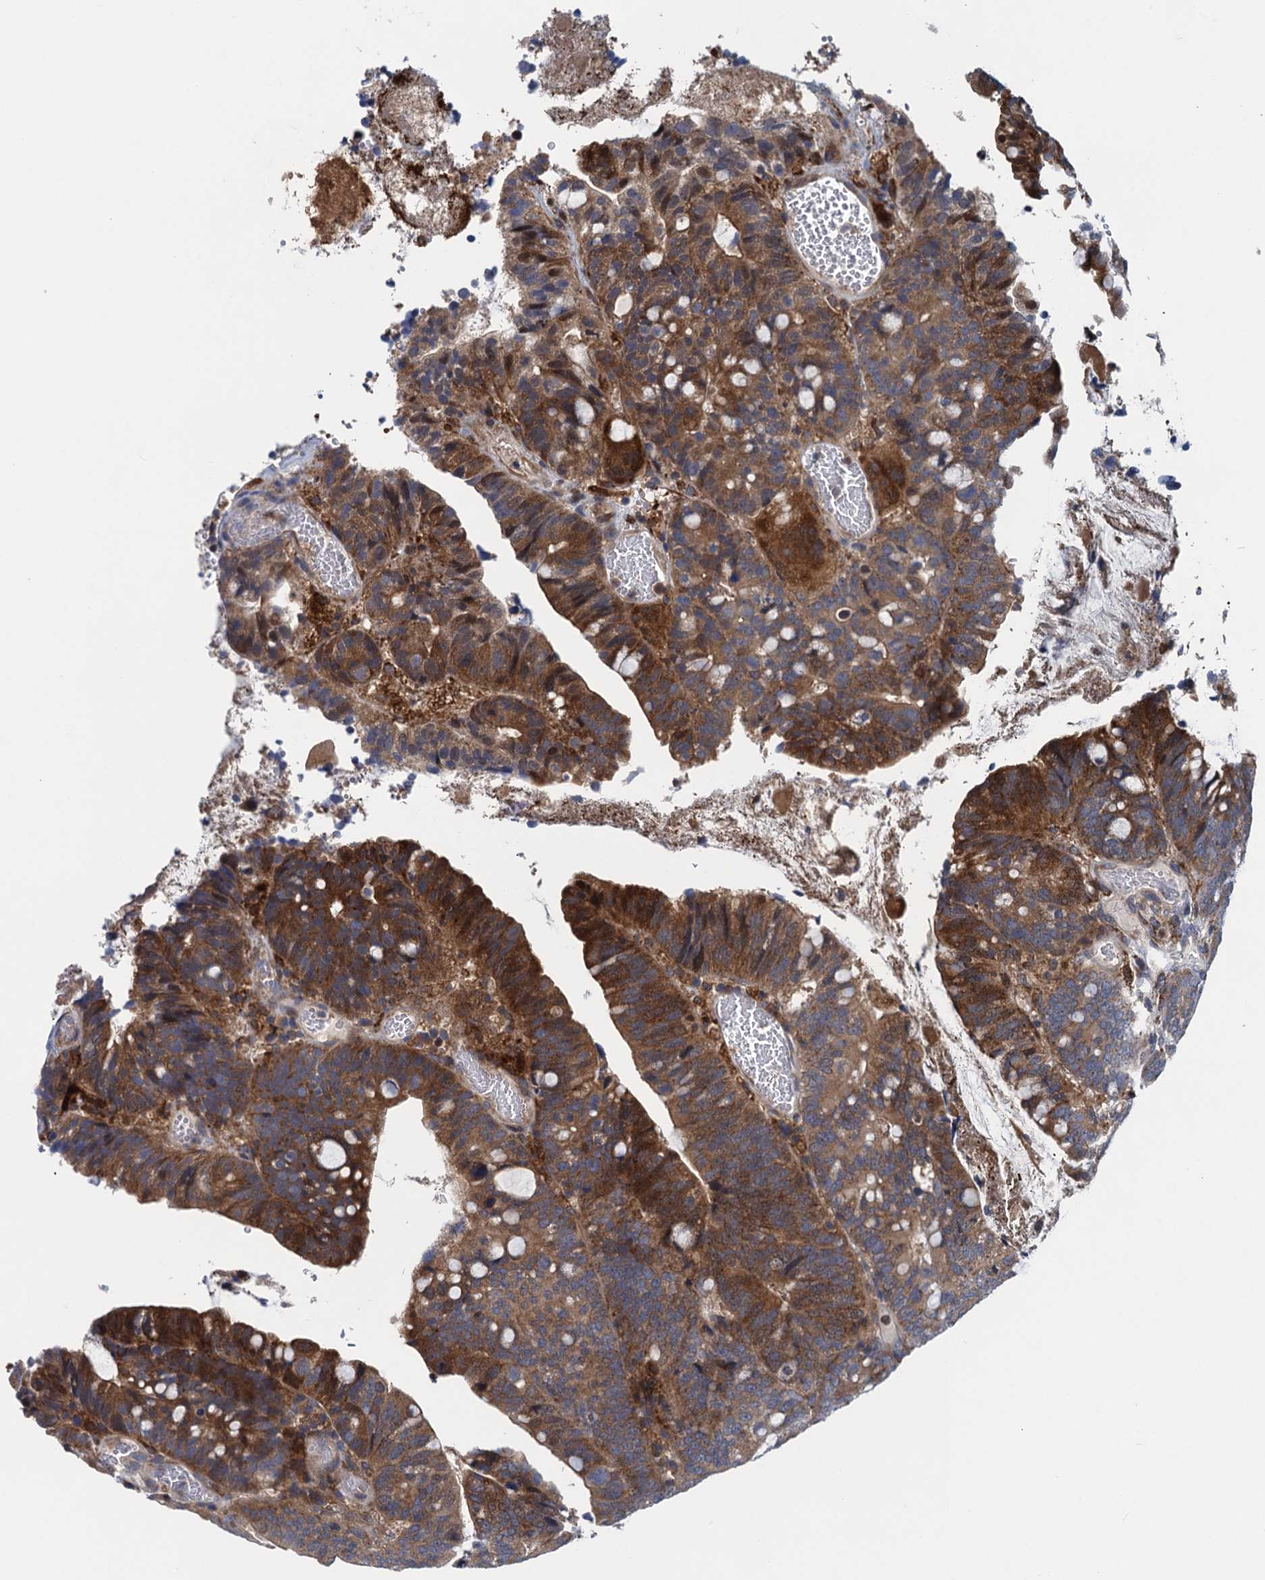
{"staining": {"intensity": "moderate", "quantity": ">75%", "location": "cytoplasmic/membranous"}, "tissue": "colorectal cancer", "cell_type": "Tumor cells", "image_type": "cancer", "snomed": [{"axis": "morphology", "description": "Adenocarcinoma, NOS"}, {"axis": "topography", "description": "Colon"}], "caption": "Adenocarcinoma (colorectal) stained with DAB (3,3'-diaminobenzidine) immunohistochemistry shows medium levels of moderate cytoplasmic/membranous positivity in about >75% of tumor cells.", "gene": "CNTN5", "patient": {"sex": "female", "age": 66}}